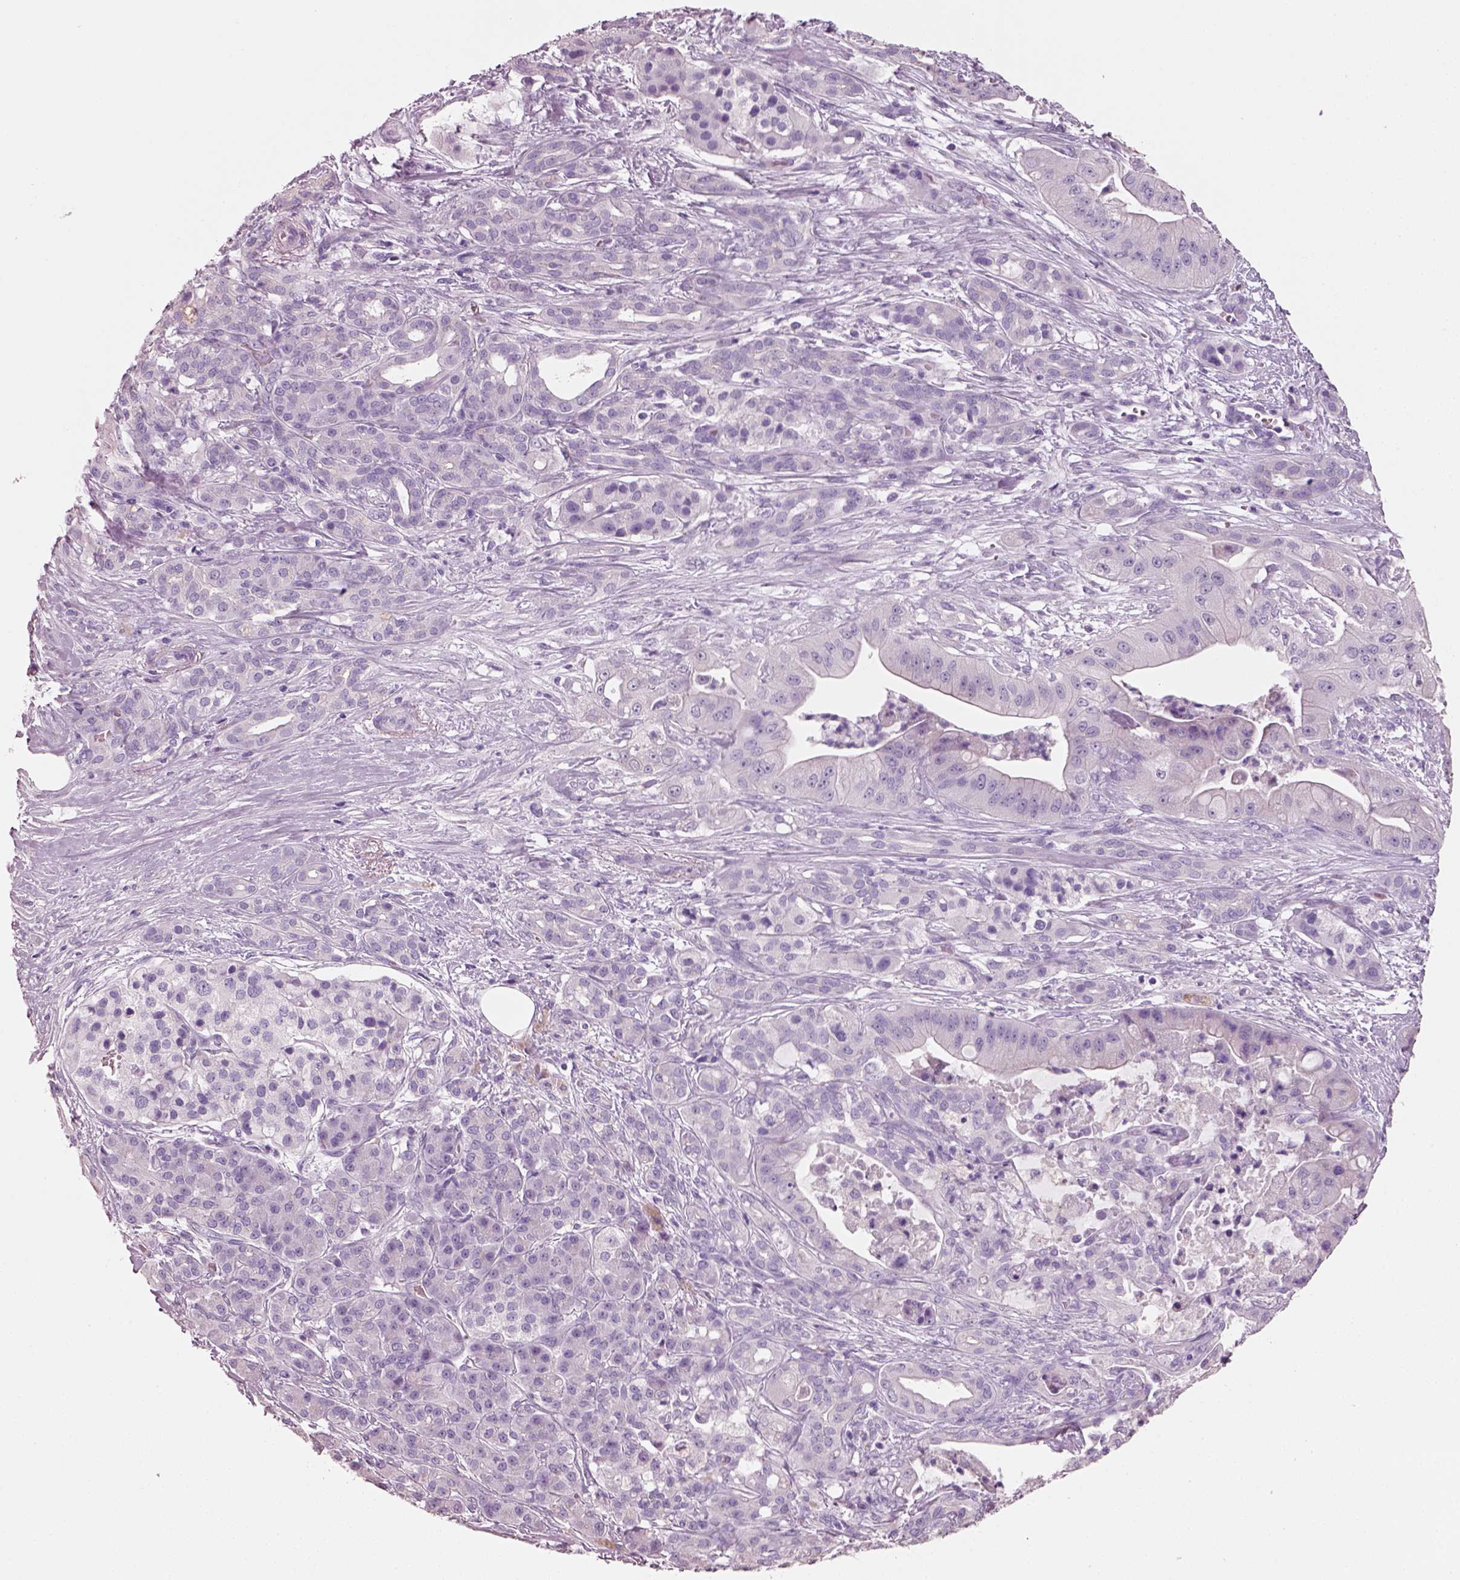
{"staining": {"intensity": "negative", "quantity": "none", "location": "none"}, "tissue": "pancreatic cancer", "cell_type": "Tumor cells", "image_type": "cancer", "snomed": [{"axis": "morphology", "description": "Normal tissue, NOS"}, {"axis": "morphology", "description": "Inflammation, NOS"}, {"axis": "morphology", "description": "Adenocarcinoma, NOS"}, {"axis": "topography", "description": "Pancreas"}], "caption": "This is an immunohistochemistry (IHC) image of human pancreatic cancer (adenocarcinoma). There is no positivity in tumor cells.", "gene": "PNOC", "patient": {"sex": "male", "age": 57}}